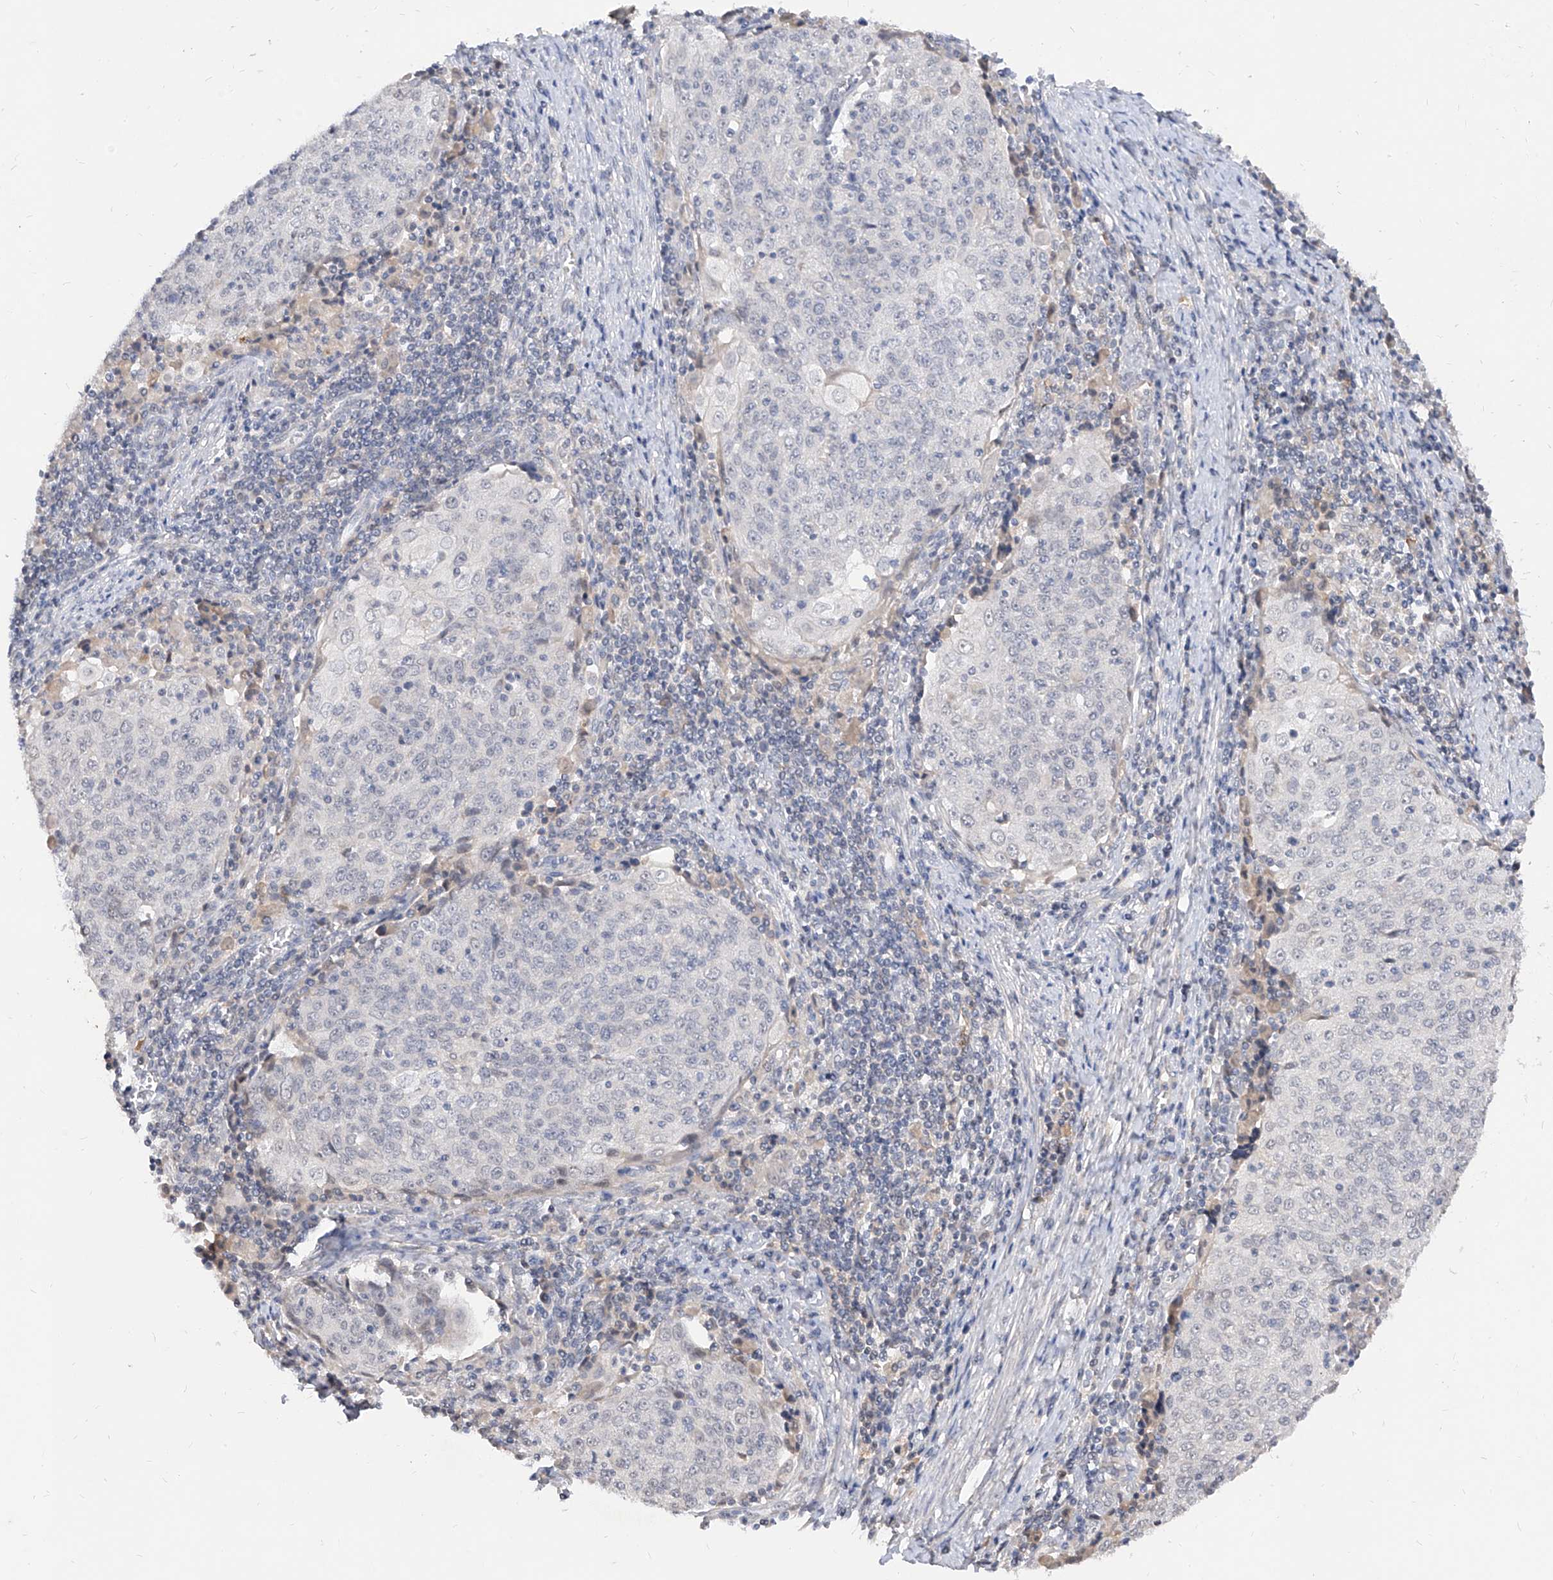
{"staining": {"intensity": "negative", "quantity": "none", "location": "none"}, "tissue": "cervical cancer", "cell_type": "Tumor cells", "image_type": "cancer", "snomed": [{"axis": "morphology", "description": "Squamous cell carcinoma, NOS"}, {"axis": "topography", "description": "Cervix"}], "caption": "Immunohistochemistry (IHC) of human cervical cancer displays no positivity in tumor cells.", "gene": "C4A", "patient": {"sex": "female", "age": 48}}